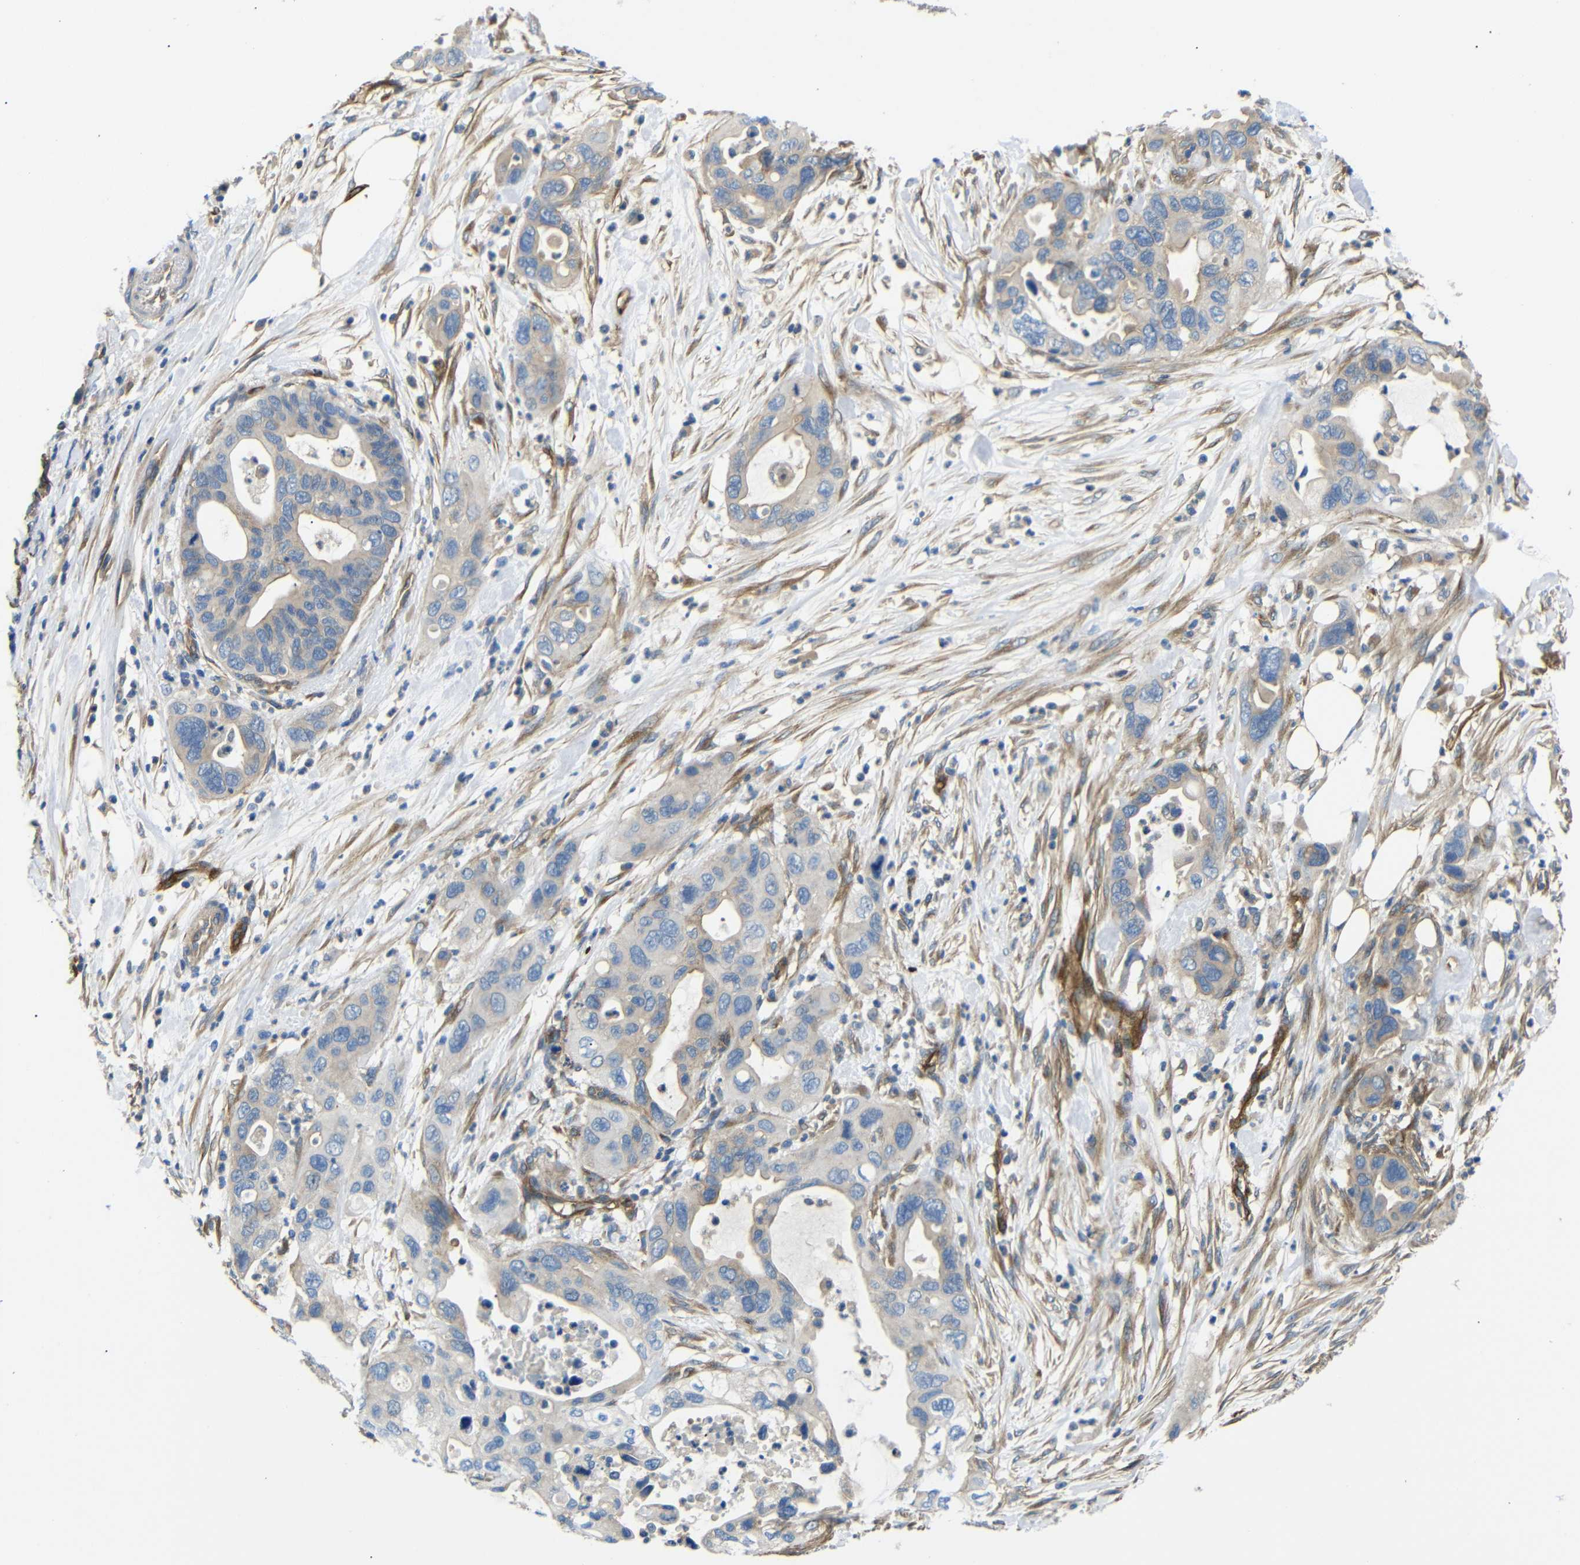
{"staining": {"intensity": "weak", "quantity": "<25%", "location": "cytoplasmic/membranous"}, "tissue": "pancreatic cancer", "cell_type": "Tumor cells", "image_type": "cancer", "snomed": [{"axis": "morphology", "description": "Adenocarcinoma, NOS"}, {"axis": "topography", "description": "Pancreas"}], "caption": "Immunohistochemistry image of neoplastic tissue: pancreatic adenocarcinoma stained with DAB (3,3'-diaminobenzidine) demonstrates no significant protein expression in tumor cells. (Brightfield microscopy of DAB (3,3'-diaminobenzidine) immunohistochemistry (IHC) at high magnification).", "gene": "MYO1B", "patient": {"sex": "female", "age": 71}}